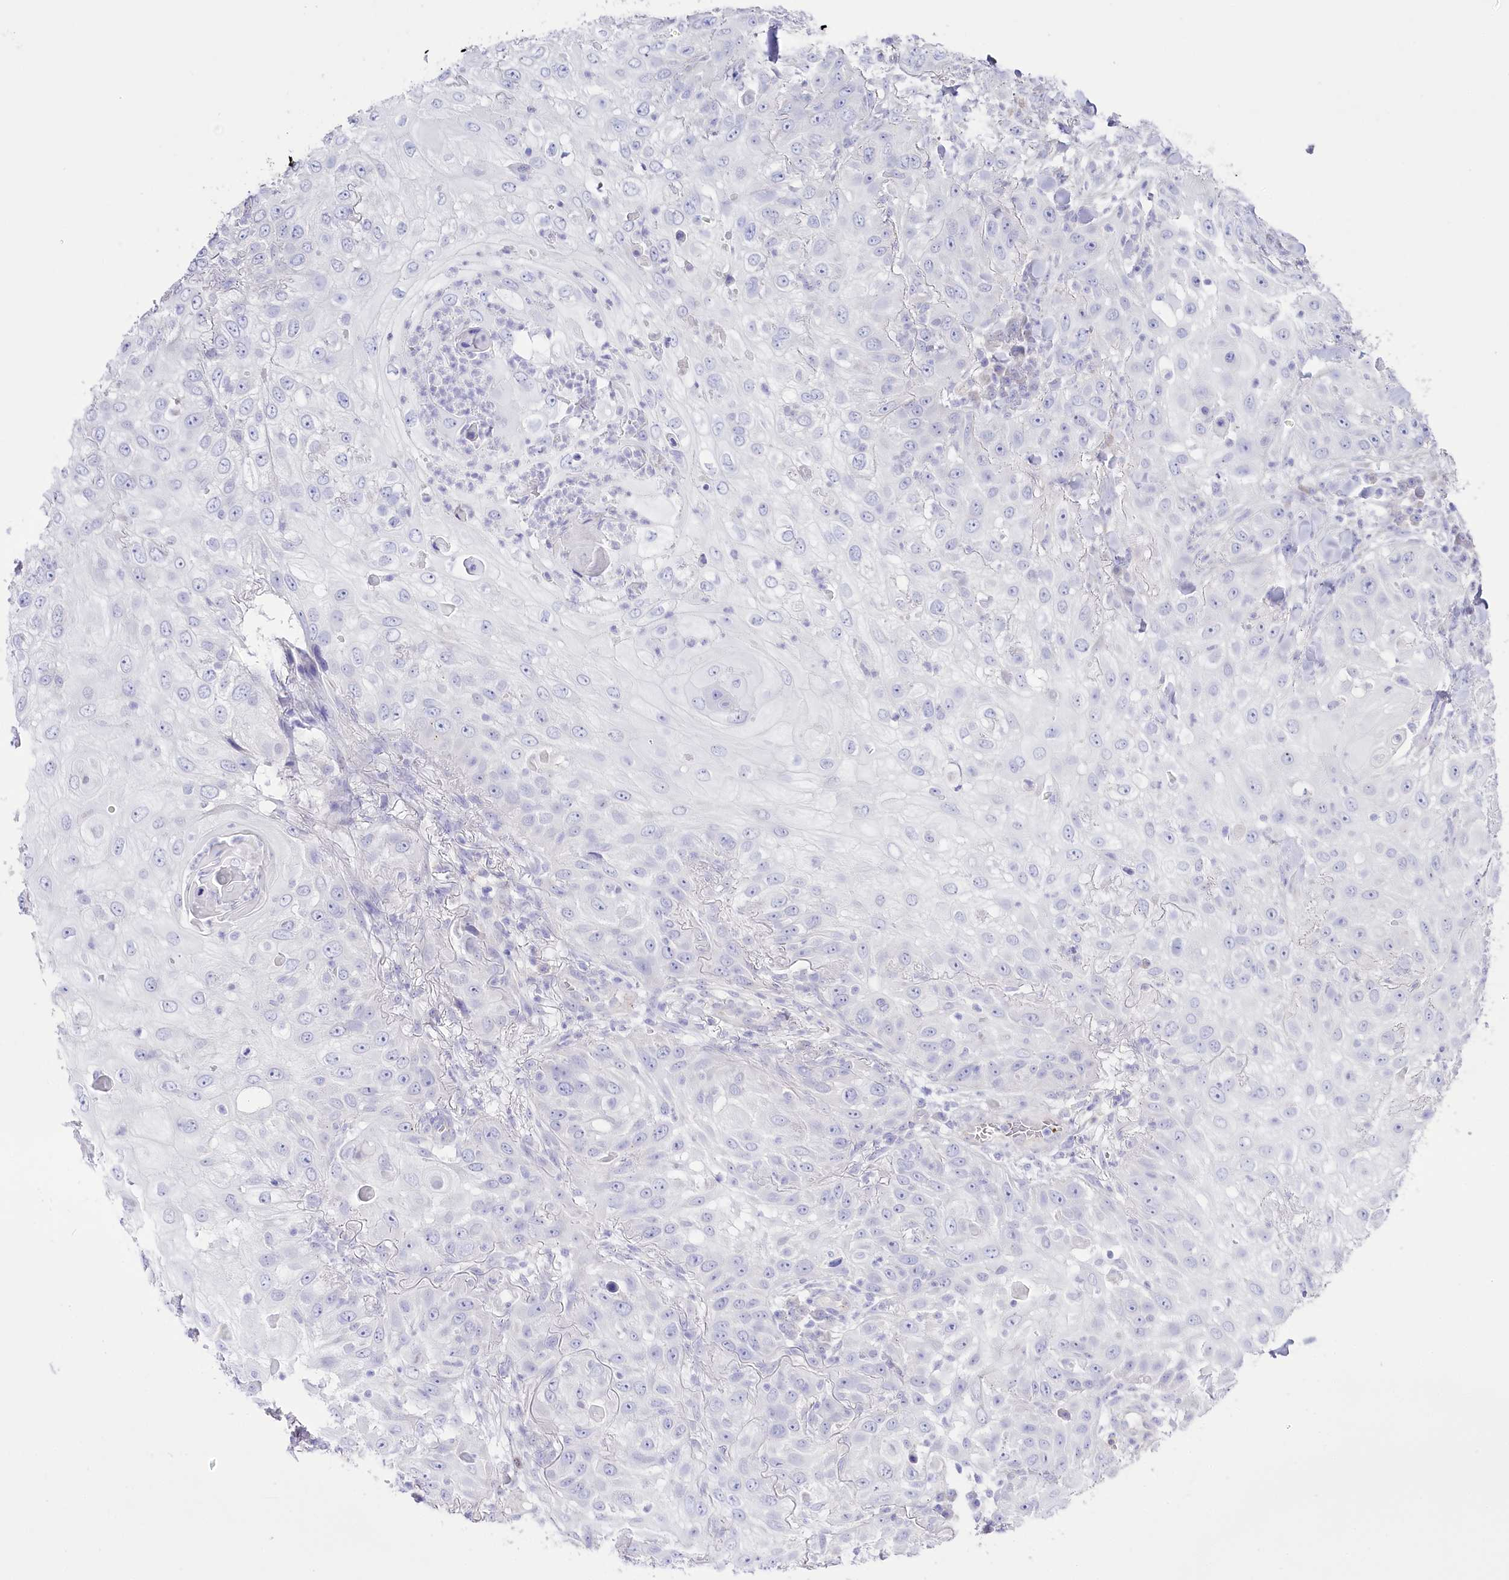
{"staining": {"intensity": "negative", "quantity": "none", "location": "none"}, "tissue": "skin cancer", "cell_type": "Tumor cells", "image_type": "cancer", "snomed": [{"axis": "morphology", "description": "Squamous cell carcinoma, NOS"}, {"axis": "topography", "description": "Skin"}], "caption": "This is a photomicrograph of IHC staining of skin cancer (squamous cell carcinoma), which shows no positivity in tumor cells.", "gene": "SLC39A10", "patient": {"sex": "female", "age": 44}}